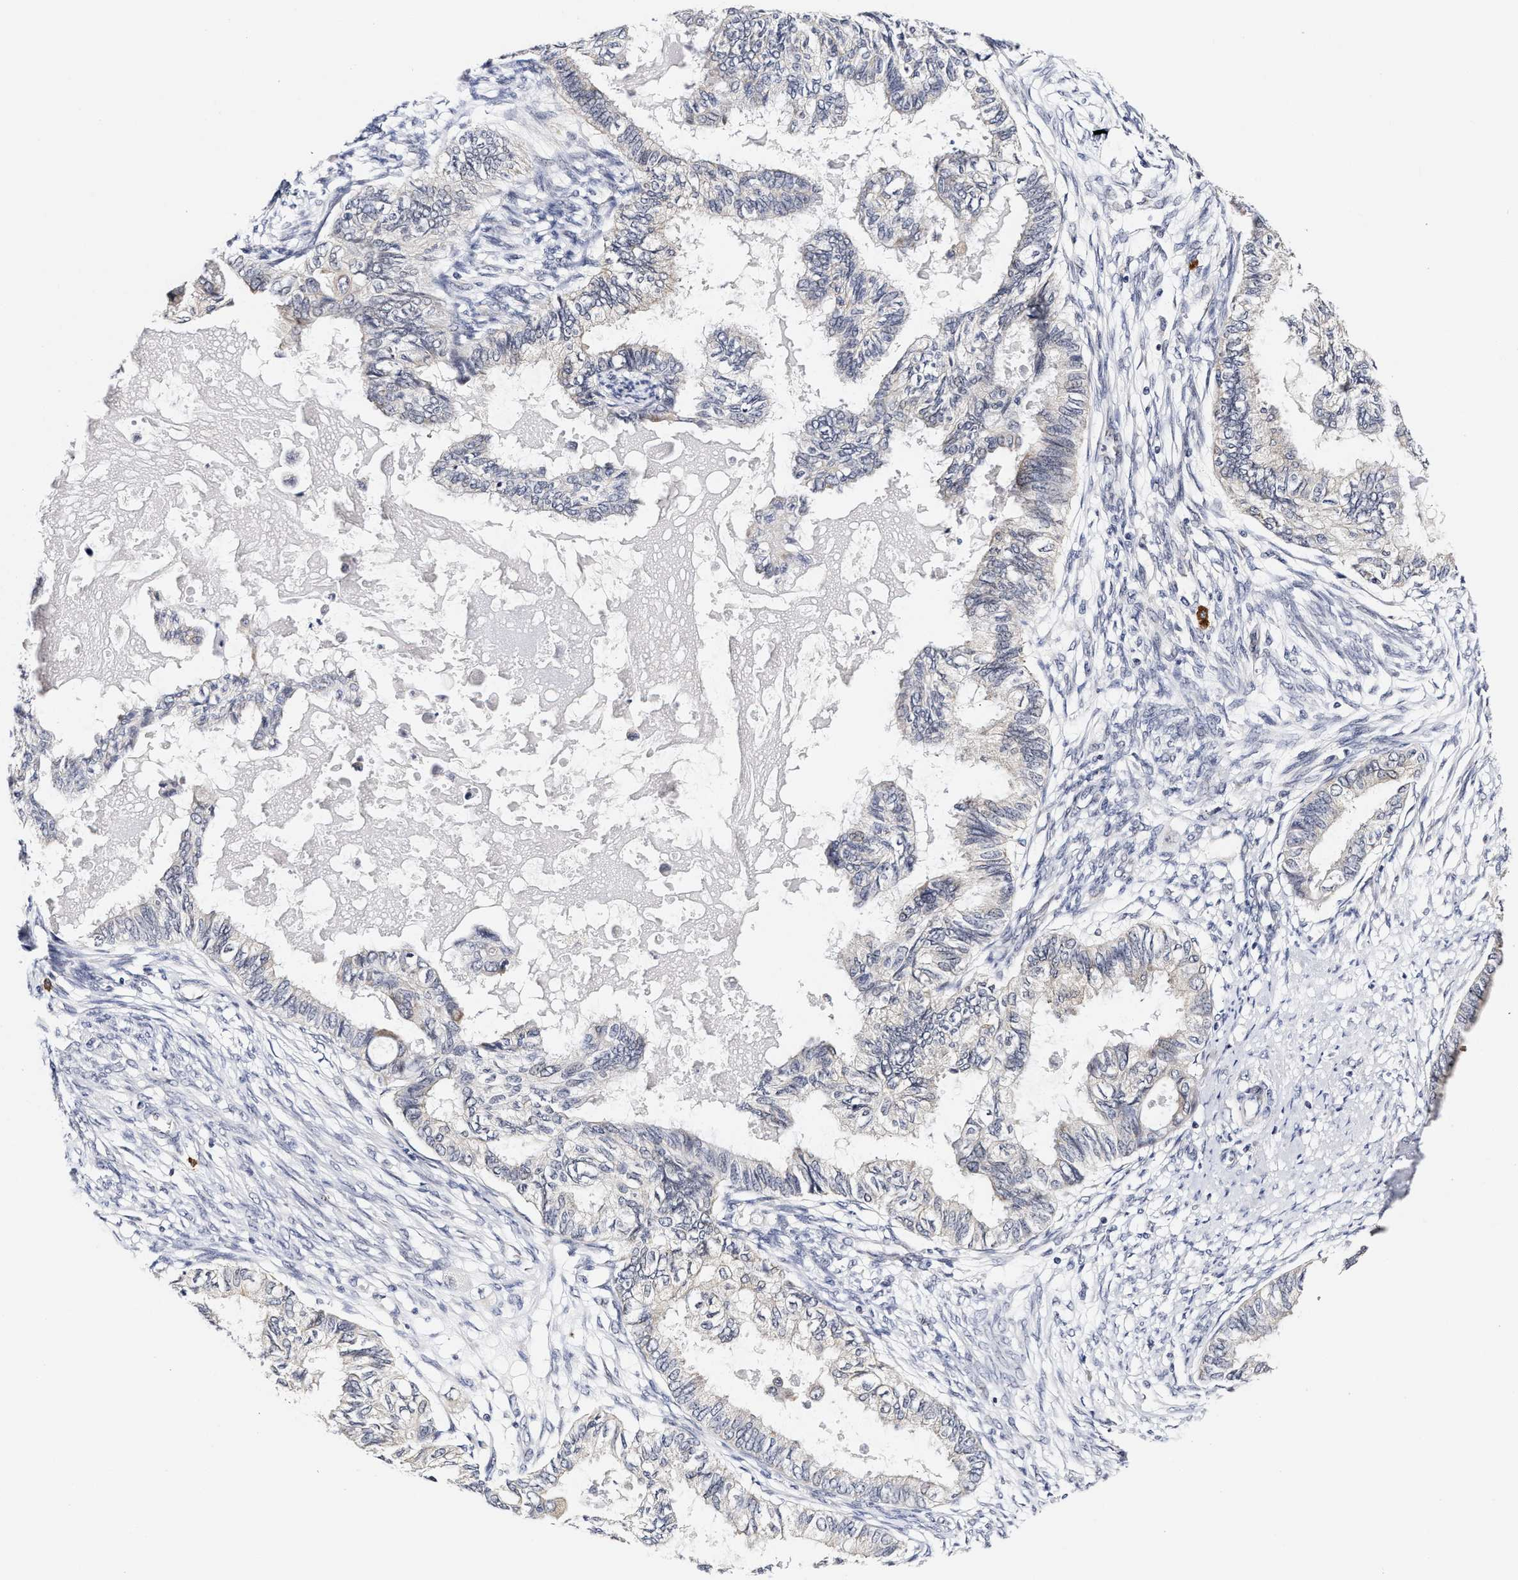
{"staining": {"intensity": "negative", "quantity": "none", "location": "none"}, "tissue": "cervical cancer", "cell_type": "Tumor cells", "image_type": "cancer", "snomed": [{"axis": "morphology", "description": "Normal tissue, NOS"}, {"axis": "morphology", "description": "Adenocarcinoma, NOS"}, {"axis": "topography", "description": "Cervix"}, {"axis": "topography", "description": "Endometrium"}], "caption": "Immunohistochemistry of human cervical cancer (adenocarcinoma) demonstrates no staining in tumor cells.", "gene": "RINT1", "patient": {"sex": "female", "age": 86}}